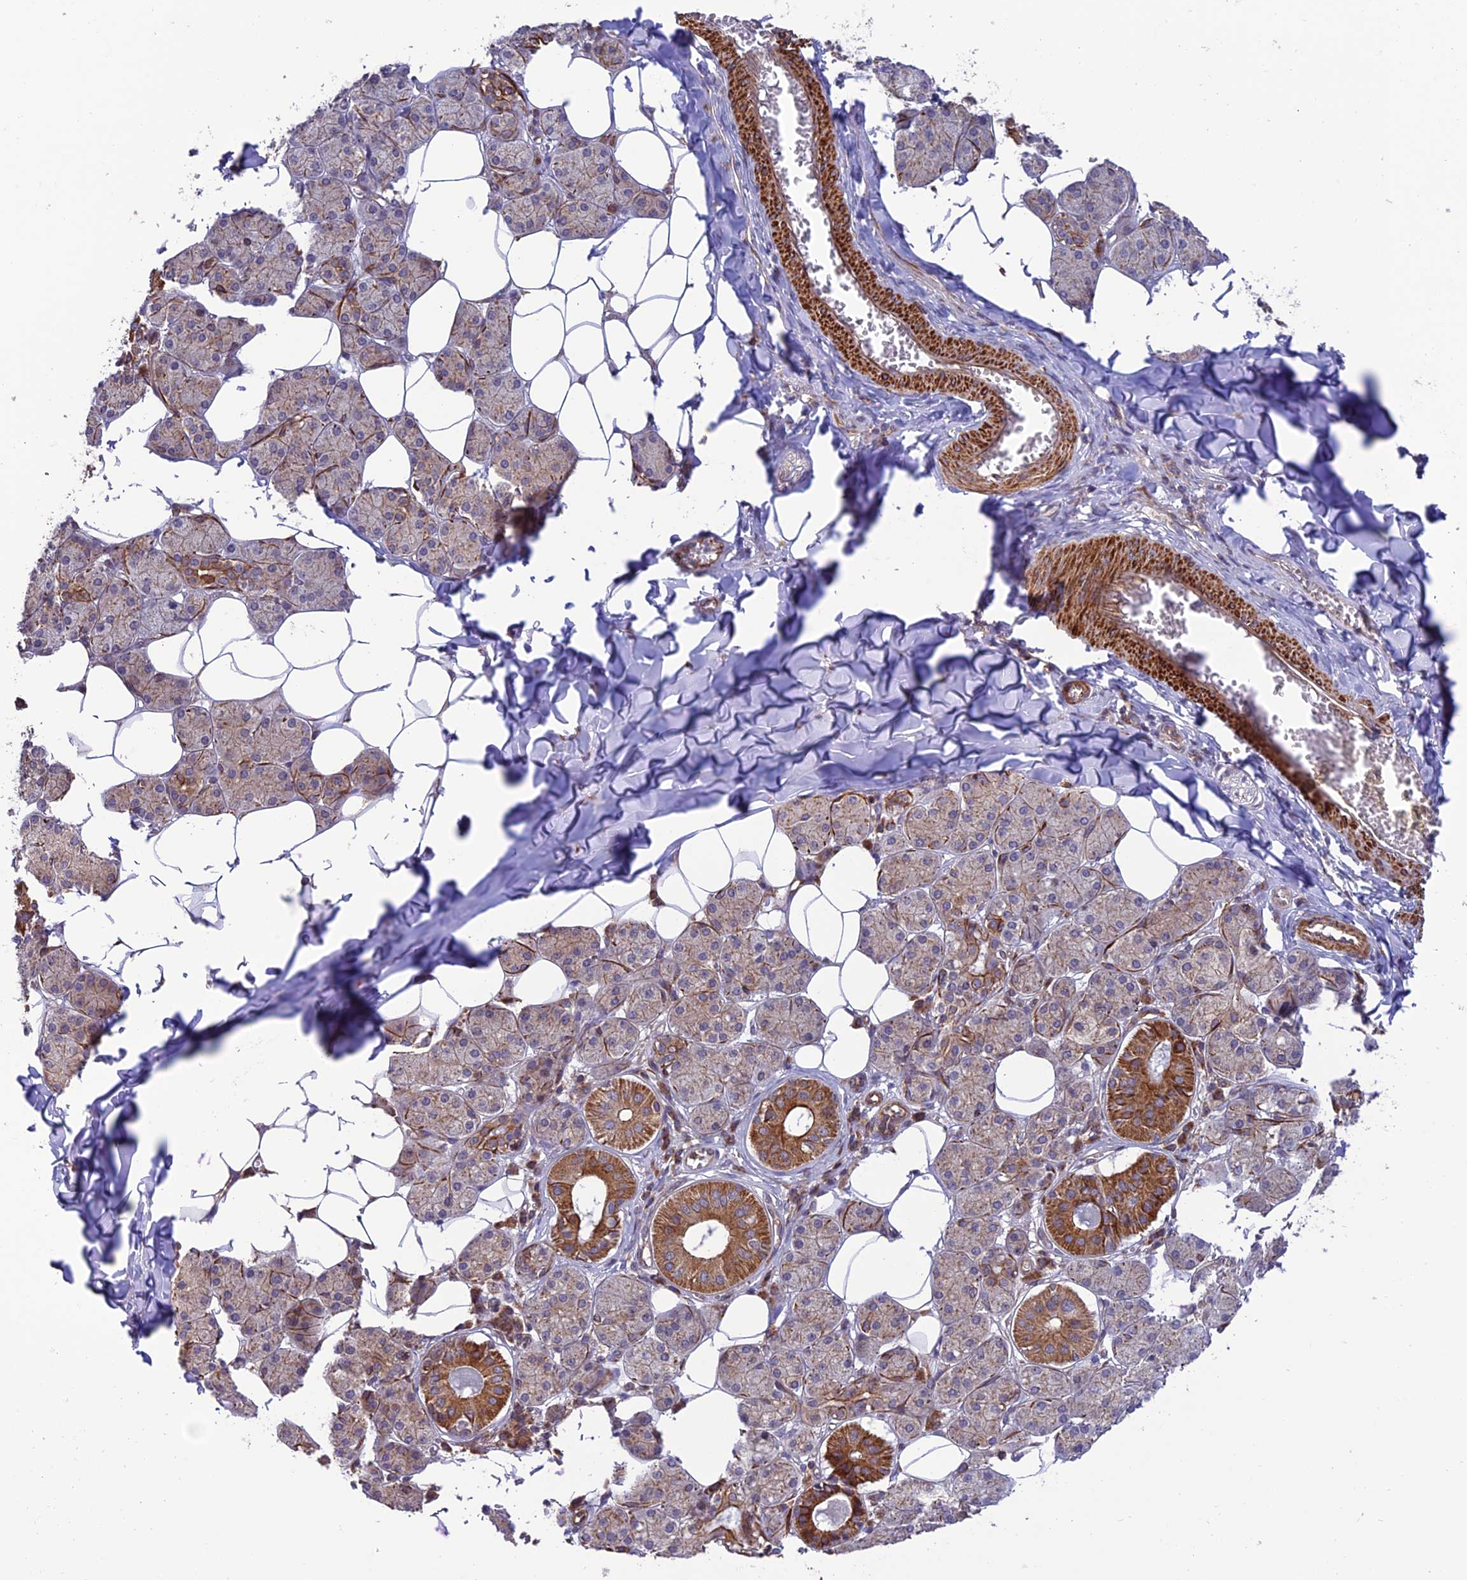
{"staining": {"intensity": "moderate", "quantity": "25%-75%", "location": "cytoplasmic/membranous"}, "tissue": "salivary gland", "cell_type": "Glandular cells", "image_type": "normal", "snomed": [{"axis": "morphology", "description": "Normal tissue, NOS"}, {"axis": "topography", "description": "Salivary gland"}], "caption": "The photomicrograph displays staining of unremarkable salivary gland, revealing moderate cytoplasmic/membranous protein expression (brown color) within glandular cells.", "gene": "TNIP3", "patient": {"sex": "female", "age": 33}}